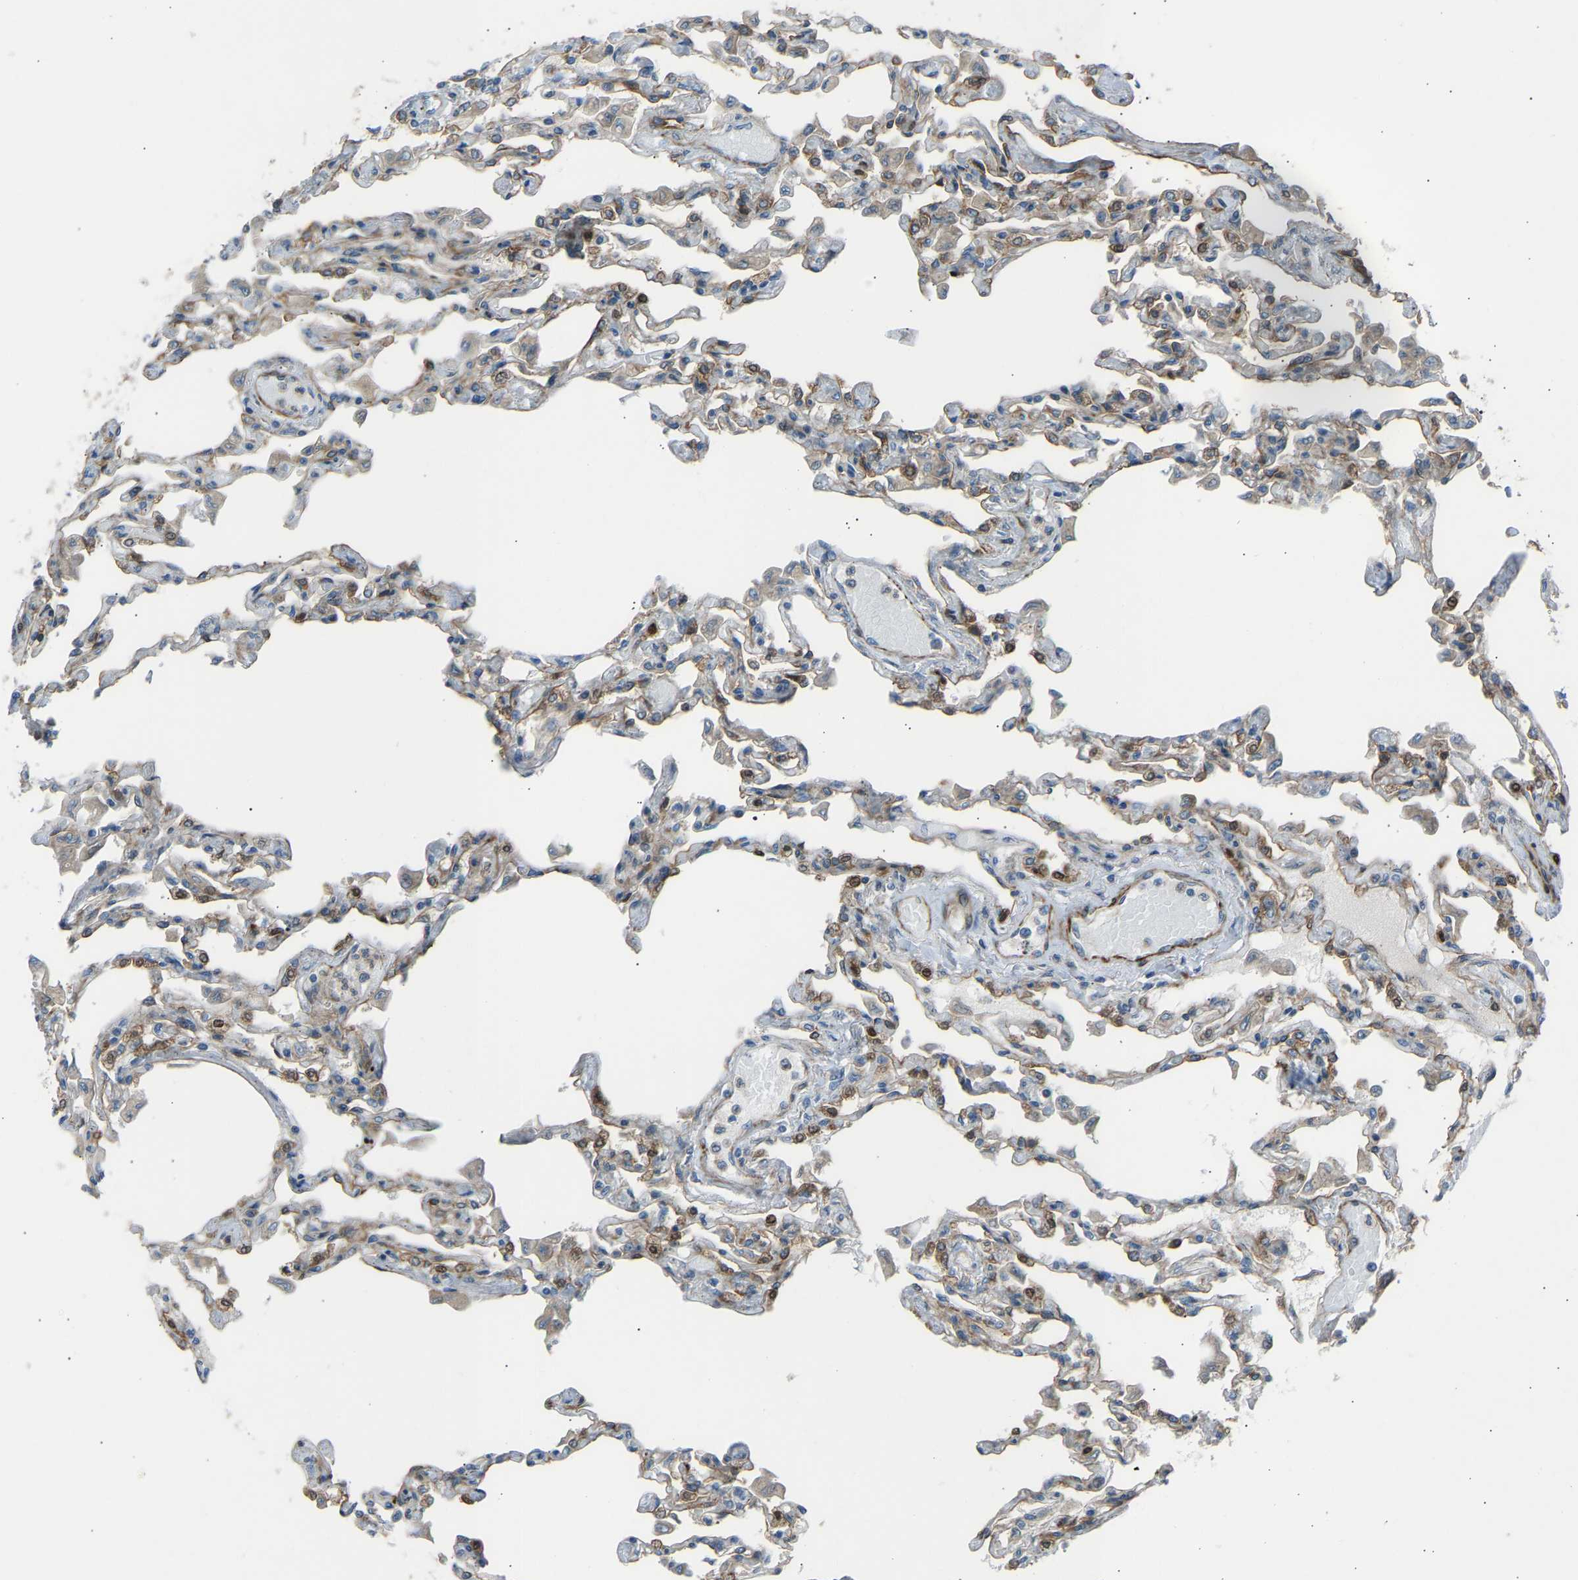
{"staining": {"intensity": "moderate", "quantity": "25%-75%", "location": "cytoplasmic/membranous"}, "tissue": "lung", "cell_type": "Alveolar cells", "image_type": "normal", "snomed": [{"axis": "morphology", "description": "Normal tissue, NOS"}, {"axis": "topography", "description": "Bronchus"}, {"axis": "topography", "description": "Lung"}], "caption": "Lung stained with DAB (3,3'-diaminobenzidine) immunohistochemistry (IHC) reveals medium levels of moderate cytoplasmic/membranous positivity in approximately 25%-75% of alveolar cells. (DAB (3,3'-diaminobenzidine) IHC, brown staining for protein, blue staining for nuclei).", "gene": "VPS41", "patient": {"sex": "female", "age": 49}}